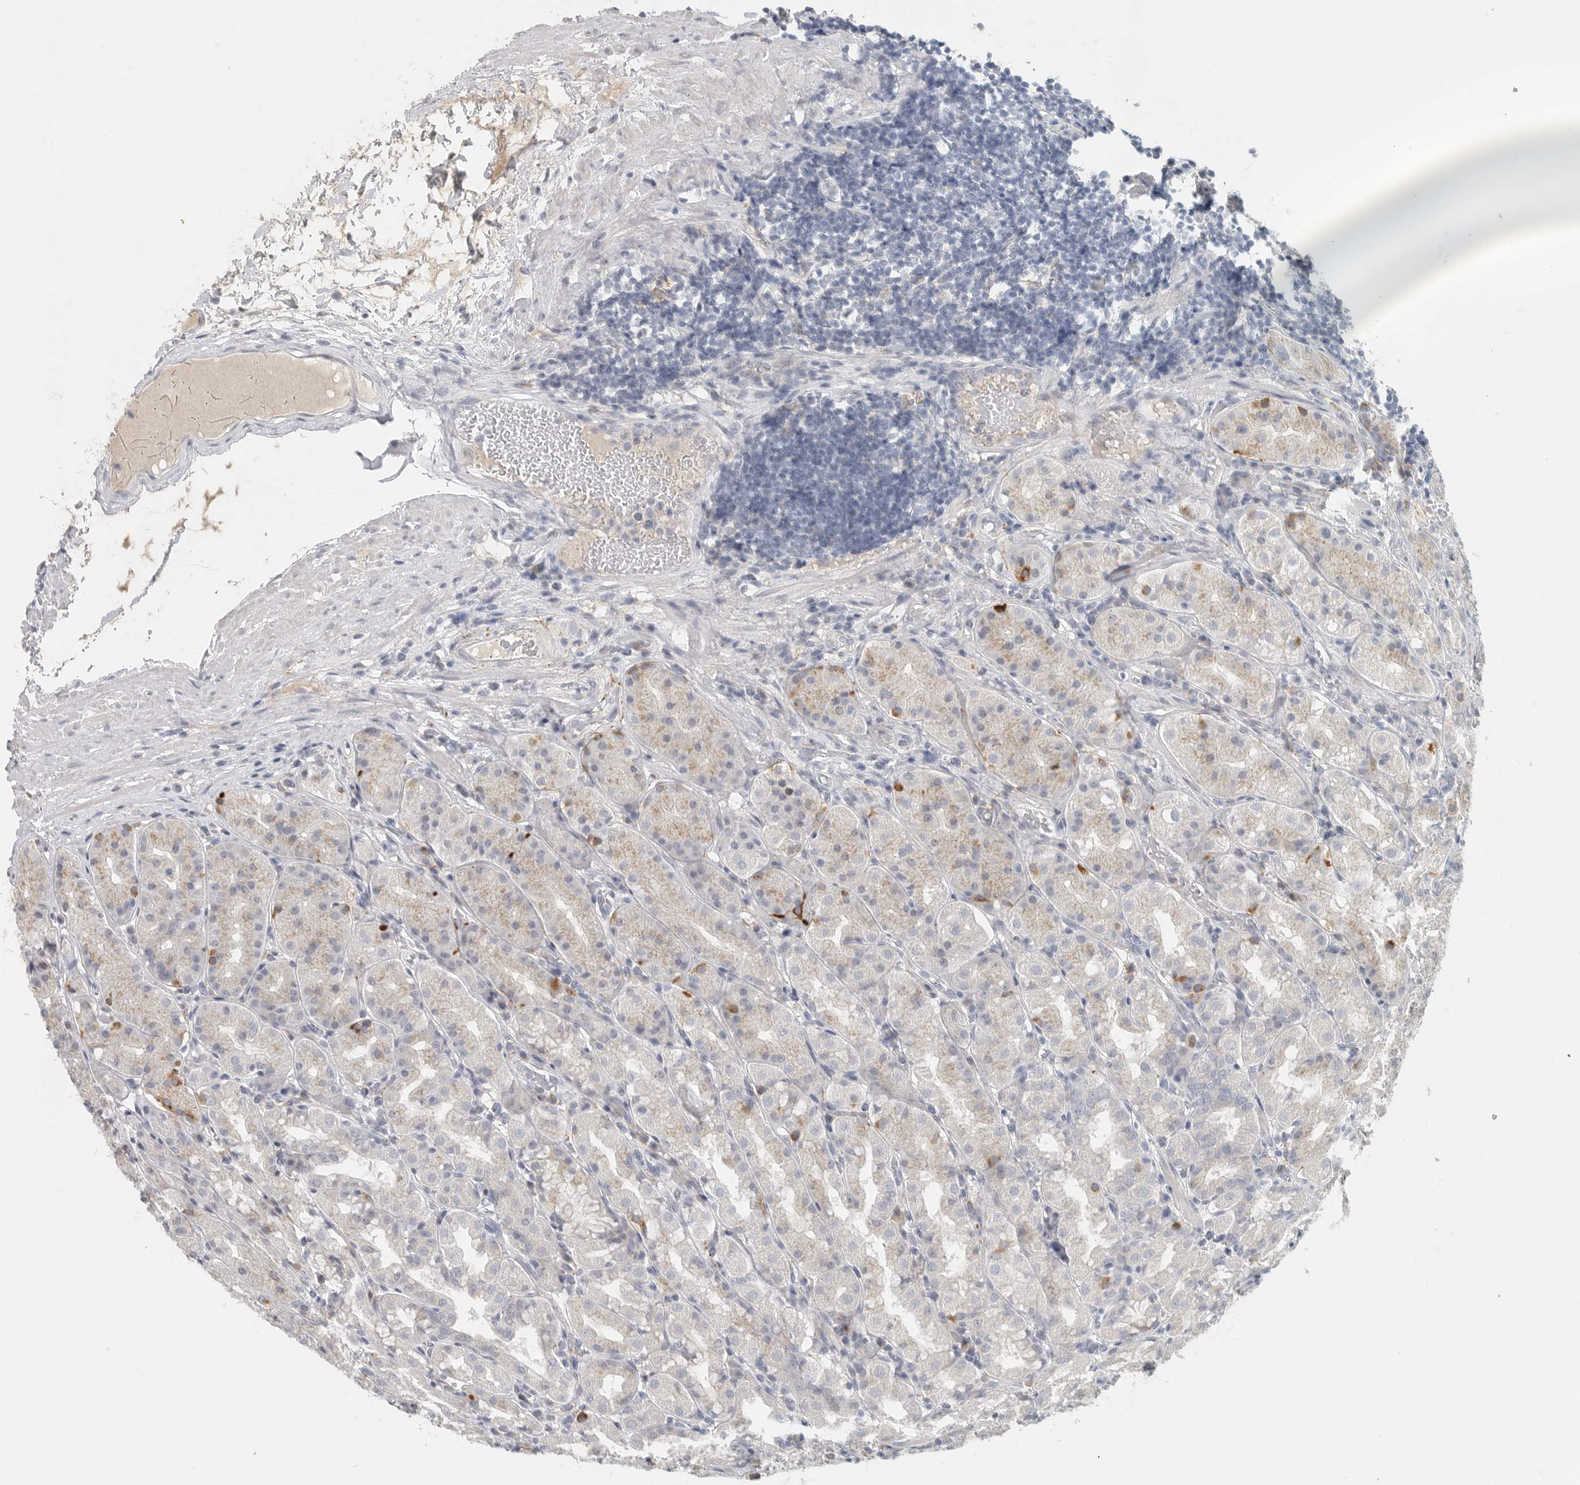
{"staining": {"intensity": "weak", "quantity": "<25%", "location": "cytoplasmic/membranous"}, "tissue": "stomach", "cell_type": "Glandular cells", "image_type": "normal", "snomed": [{"axis": "morphology", "description": "Normal tissue, NOS"}, {"axis": "topography", "description": "Stomach, lower"}], "caption": "The immunohistochemistry photomicrograph has no significant staining in glandular cells of stomach. (Brightfield microscopy of DAB (3,3'-diaminobenzidine) IHC at high magnification).", "gene": "PAM", "patient": {"sex": "female", "age": 56}}